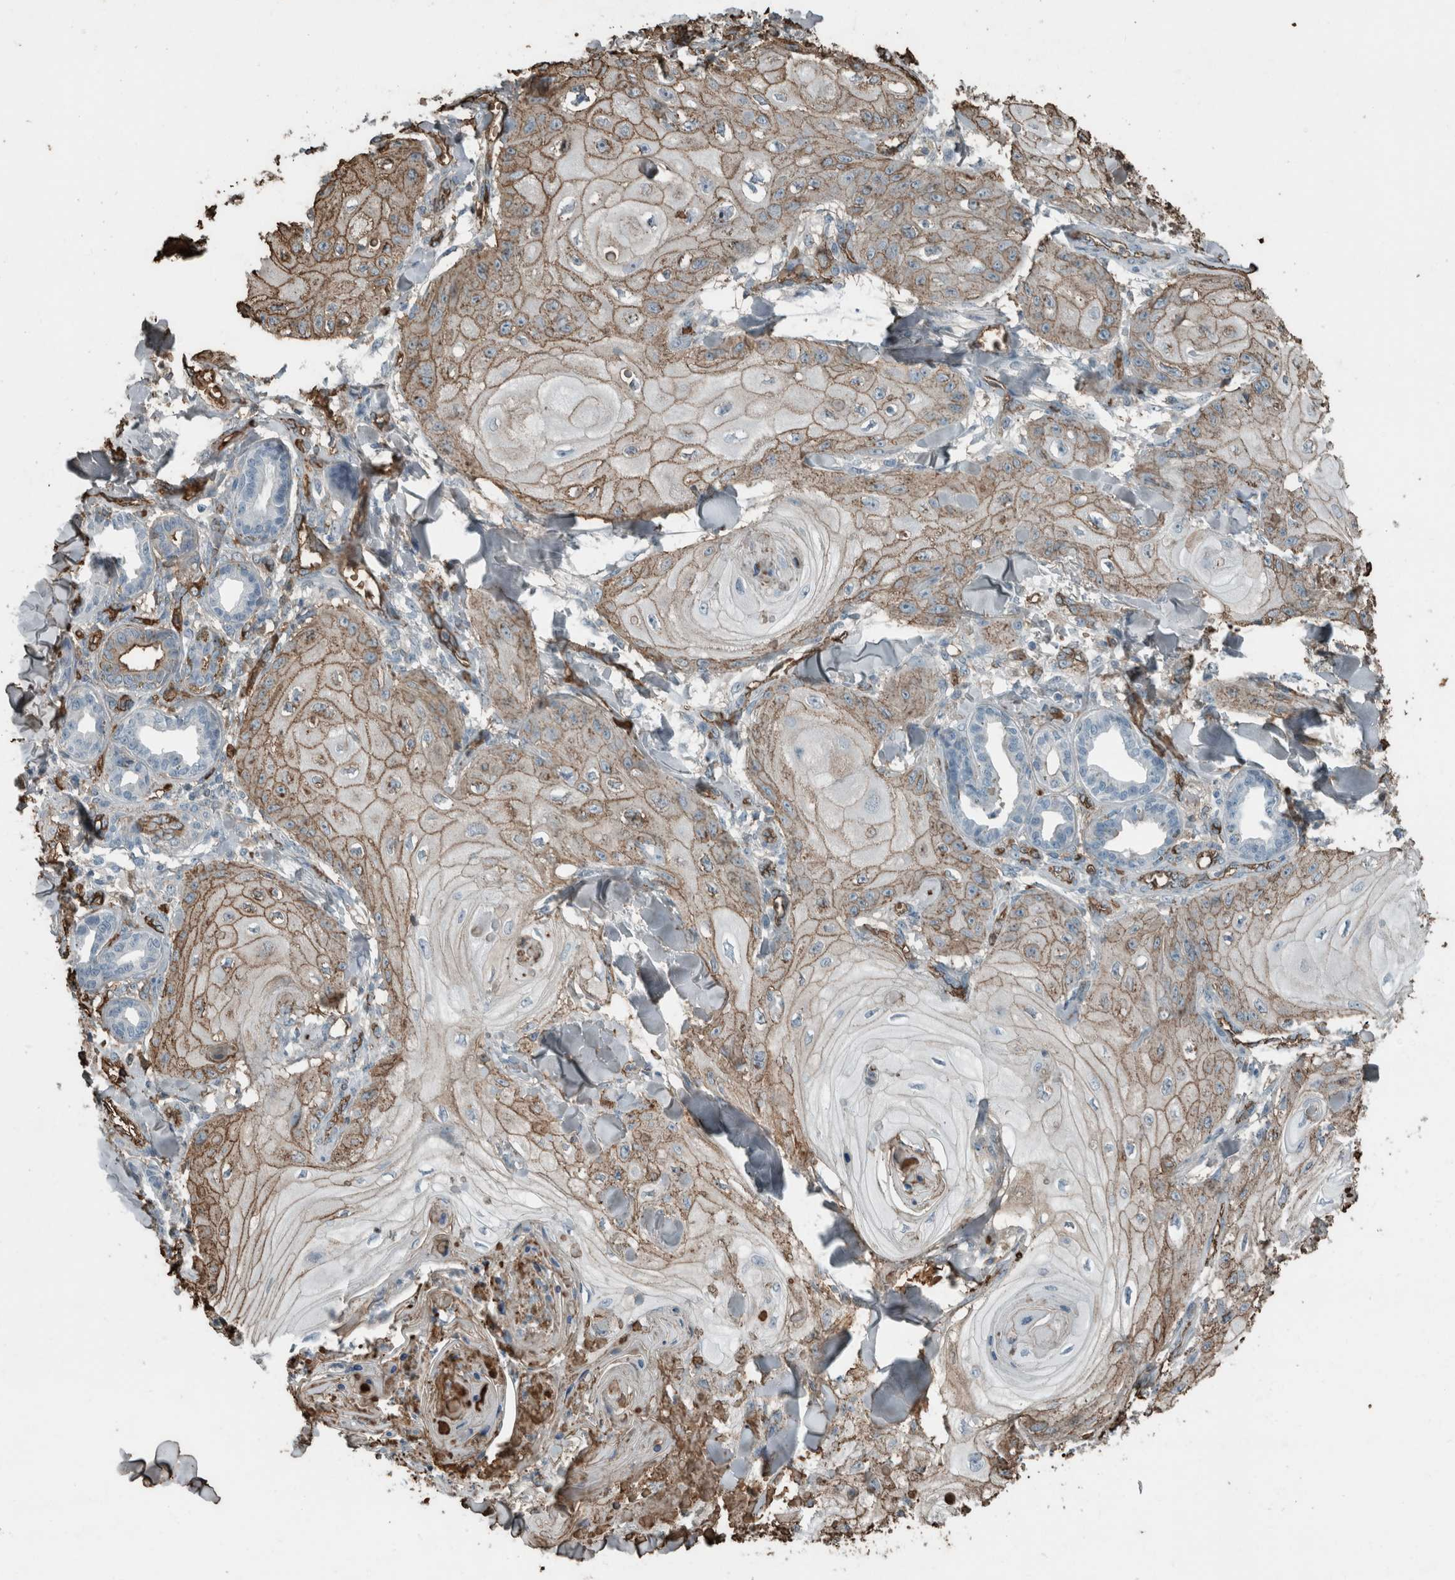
{"staining": {"intensity": "moderate", "quantity": ">75%", "location": "cytoplasmic/membranous"}, "tissue": "skin cancer", "cell_type": "Tumor cells", "image_type": "cancer", "snomed": [{"axis": "morphology", "description": "Squamous cell carcinoma, NOS"}, {"axis": "topography", "description": "Skin"}], "caption": "This histopathology image shows skin squamous cell carcinoma stained with immunohistochemistry (IHC) to label a protein in brown. The cytoplasmic/membranous of tumor cells show moderate positivity for the protein. Nuclei are counter-stained blue.", "gene": "LBP", "patient": {"sex": "male", "age": 74}}